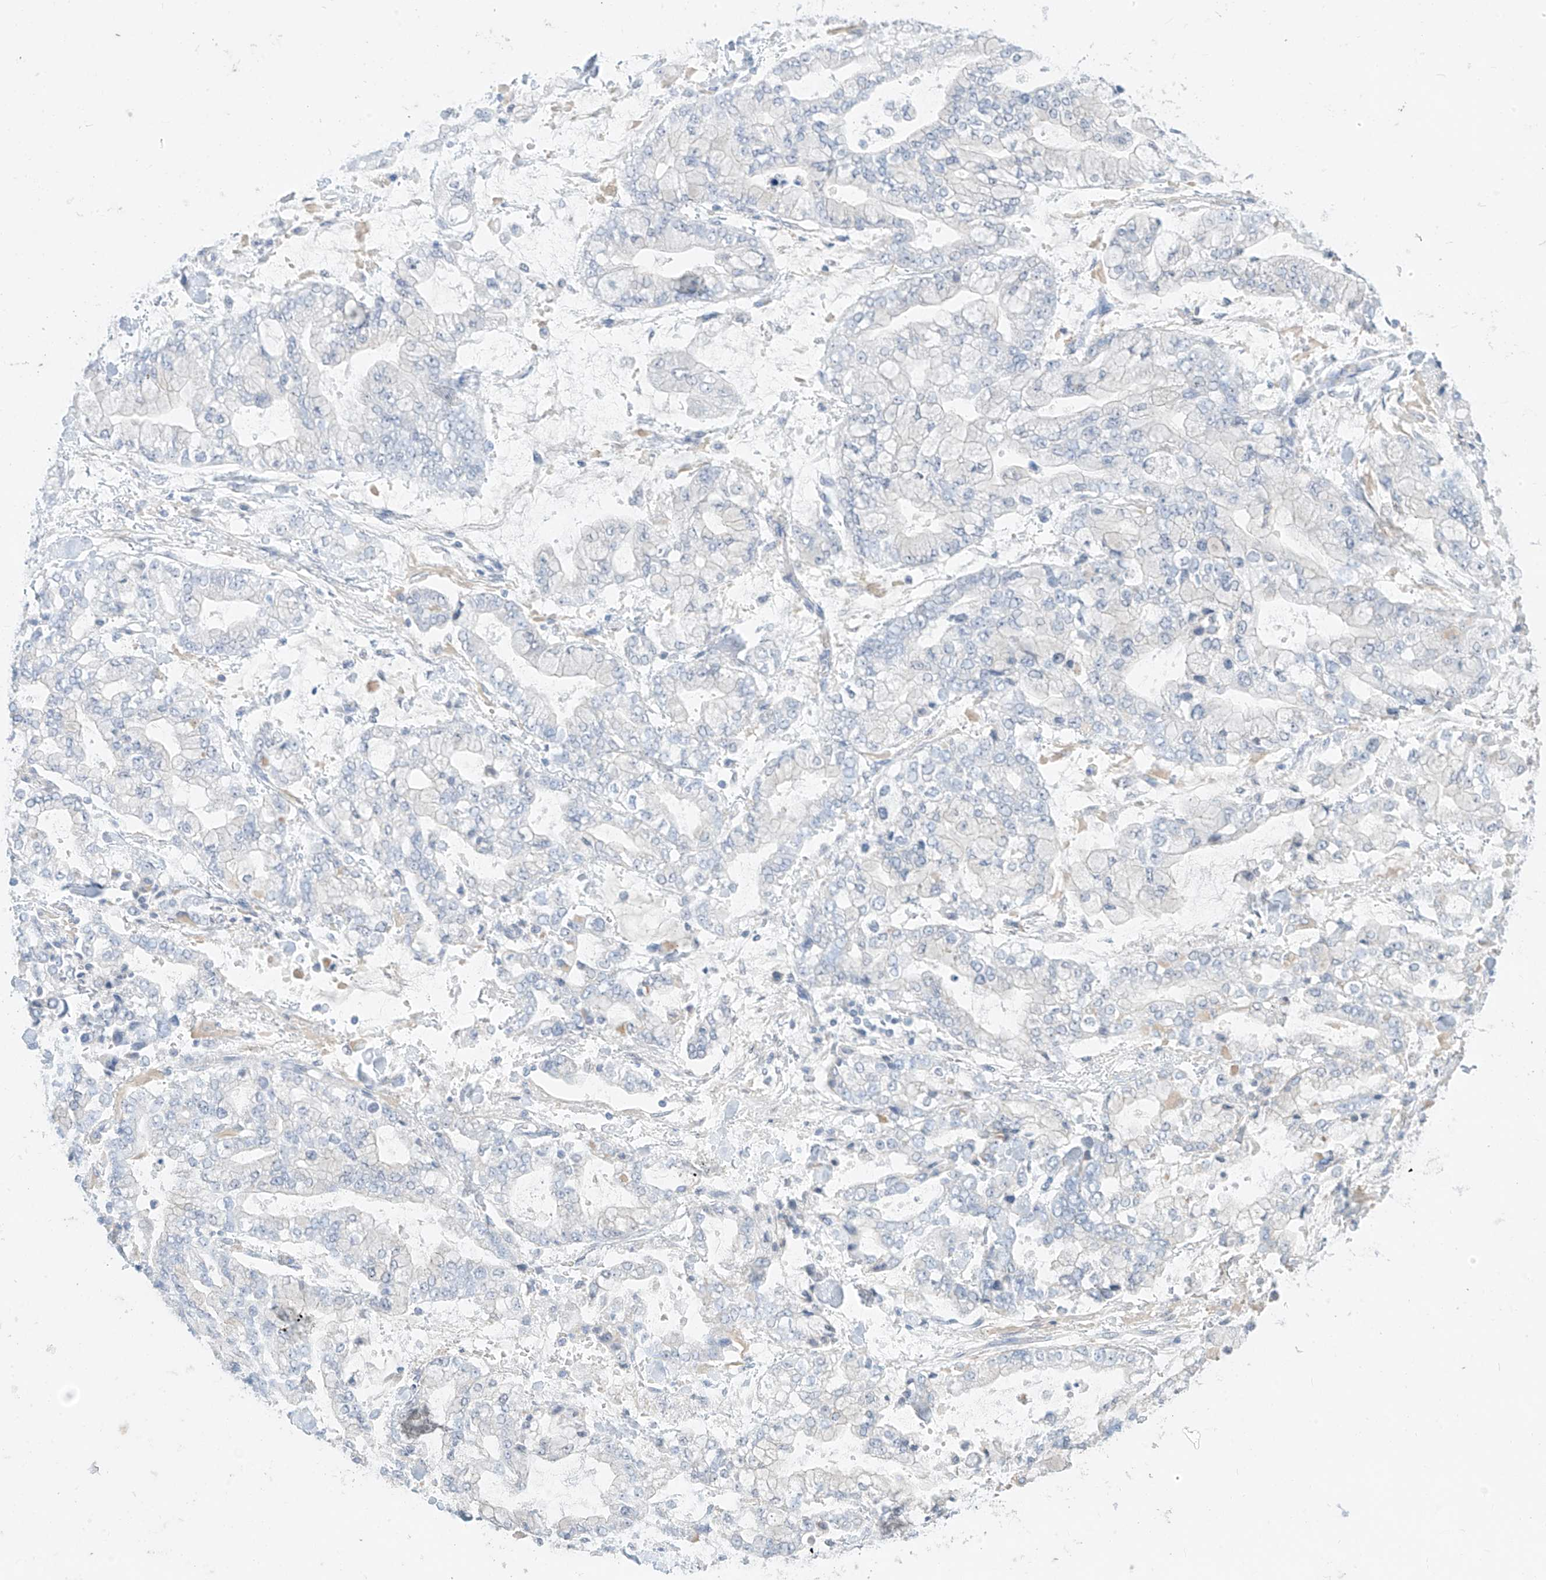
{"staining": {"intensity": "negative", "quantity": "none", "location": "none"}, "tissue": "stomach cancer", "cell_type": "Tumor cells", "image_type": "cancer", "snomed": [{"axis": "morphology", "description": "Normal tissue, NOS"}, {"axis": "morphology", "description": "Adenocarcinoma, NOS"}, {"axis": "topography", "description": "Stomach, upper"}, {"axis": "topography", "description": "Stomach"}], "caption": "DAB (3,3'-diaminobenzidine) immunohistochemical staining of stomach cancer shows no significant expression in tumor cells.", "gene": "BARX2", "patient": {"sex": "male", "age": 76}}